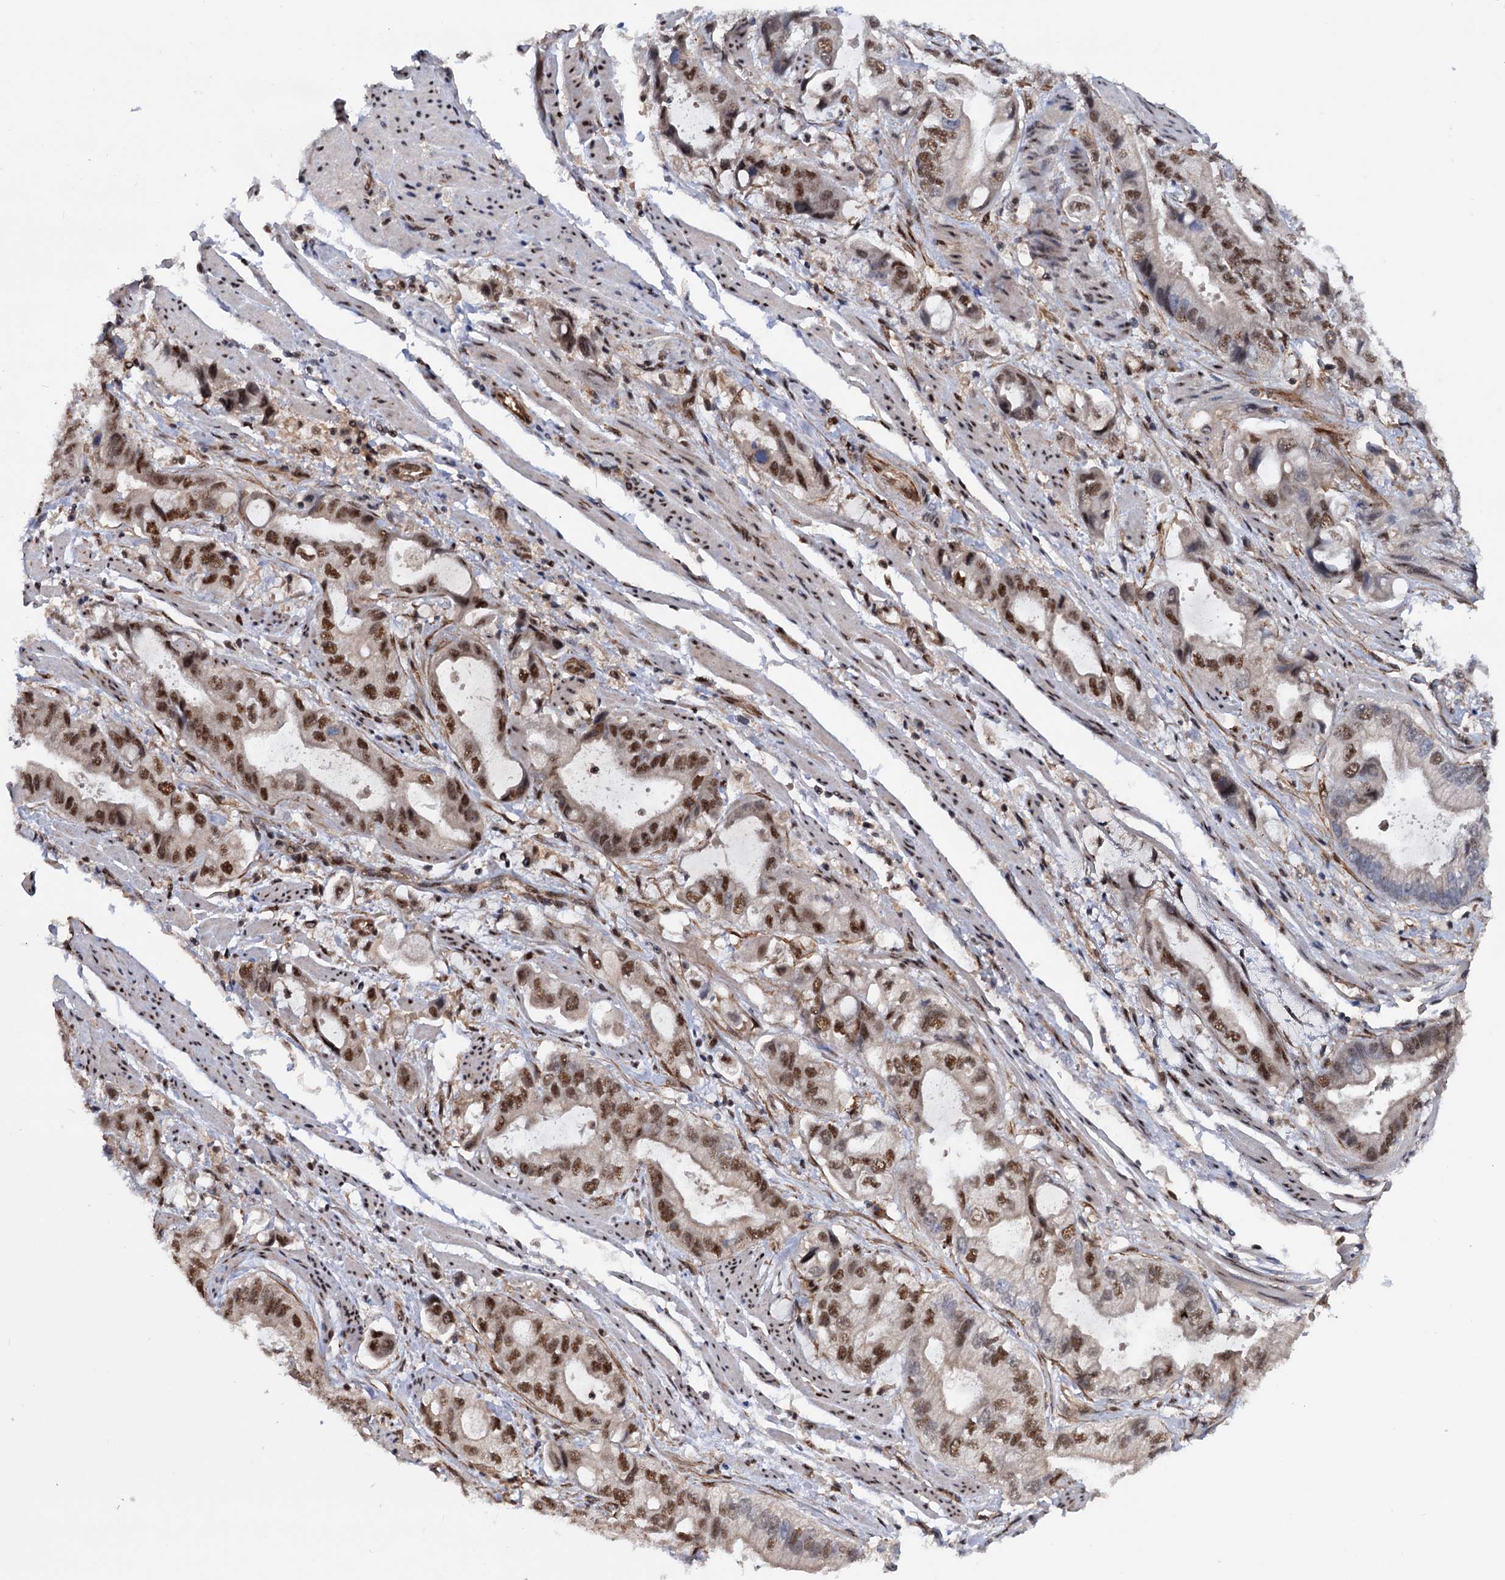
{"staining": {"intensity": "strong", "quantity": "25%-75%", "location": "nuclear"}, "tissue": "stomach cancer", "cell_type": "Tumor cells", "image_type": "cancer", "snomed": [{"axis": "morphology", "description": "Adenocarcinoma, NOS"}, {"axis": "topography", "description": "Stomach"}], "caption": "High-magnification brightfield microscopy of adenocarcinoma (stomach) stained with DAB (3,3'-diaminobenzidine) (brown) and counterstained with hematoxylin (blue). tumor cells exhibit strong nuclear positivity is appreciated in approximately25%-75% of cells.", "gene": "TBC1D12", "patient": {"sex": "male", "age": 62}}